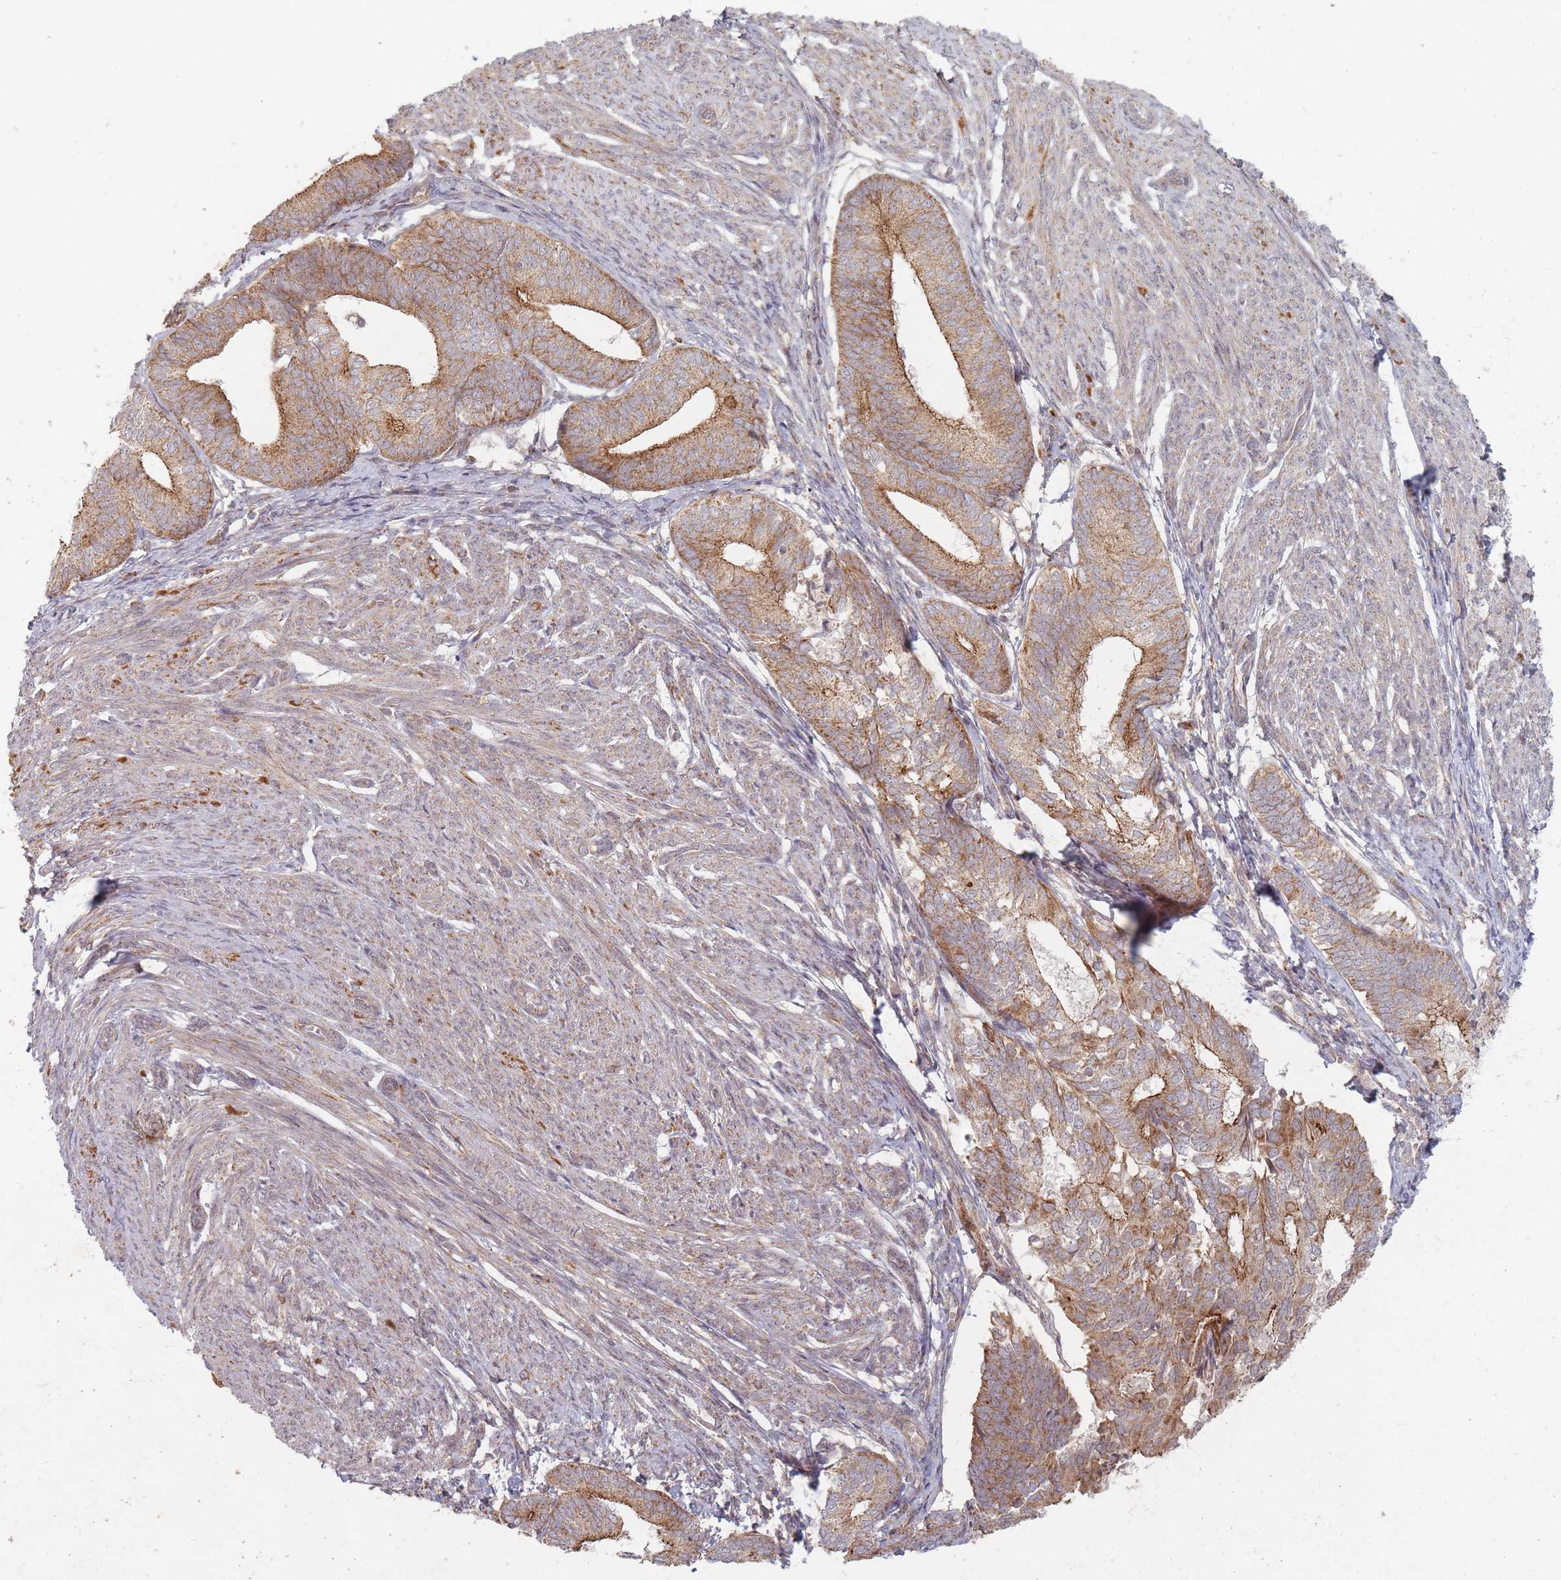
{"staining": {"intensity": "moderate", "quantity": ">75%", "location": "cytoplasmic/membranous"}, "tissue": "endometrial cancer", "cell_type": "Tumor cells", "image_type": "cancer", "snomed": [{"axis": "morphology", "description": "Adenocarcinoma, NOS"}, {"axis": "topography", "description": "Endometrium"}], "caption": "Immunohistochemistry (DAB) staining of human adenocarcinoma (endometrial) shows moderate cytoplasmic/membranous protein positivity in about >75% of tumor cells.", "gene": "RADX", "patient": {"sex": "female", "age": 87}}